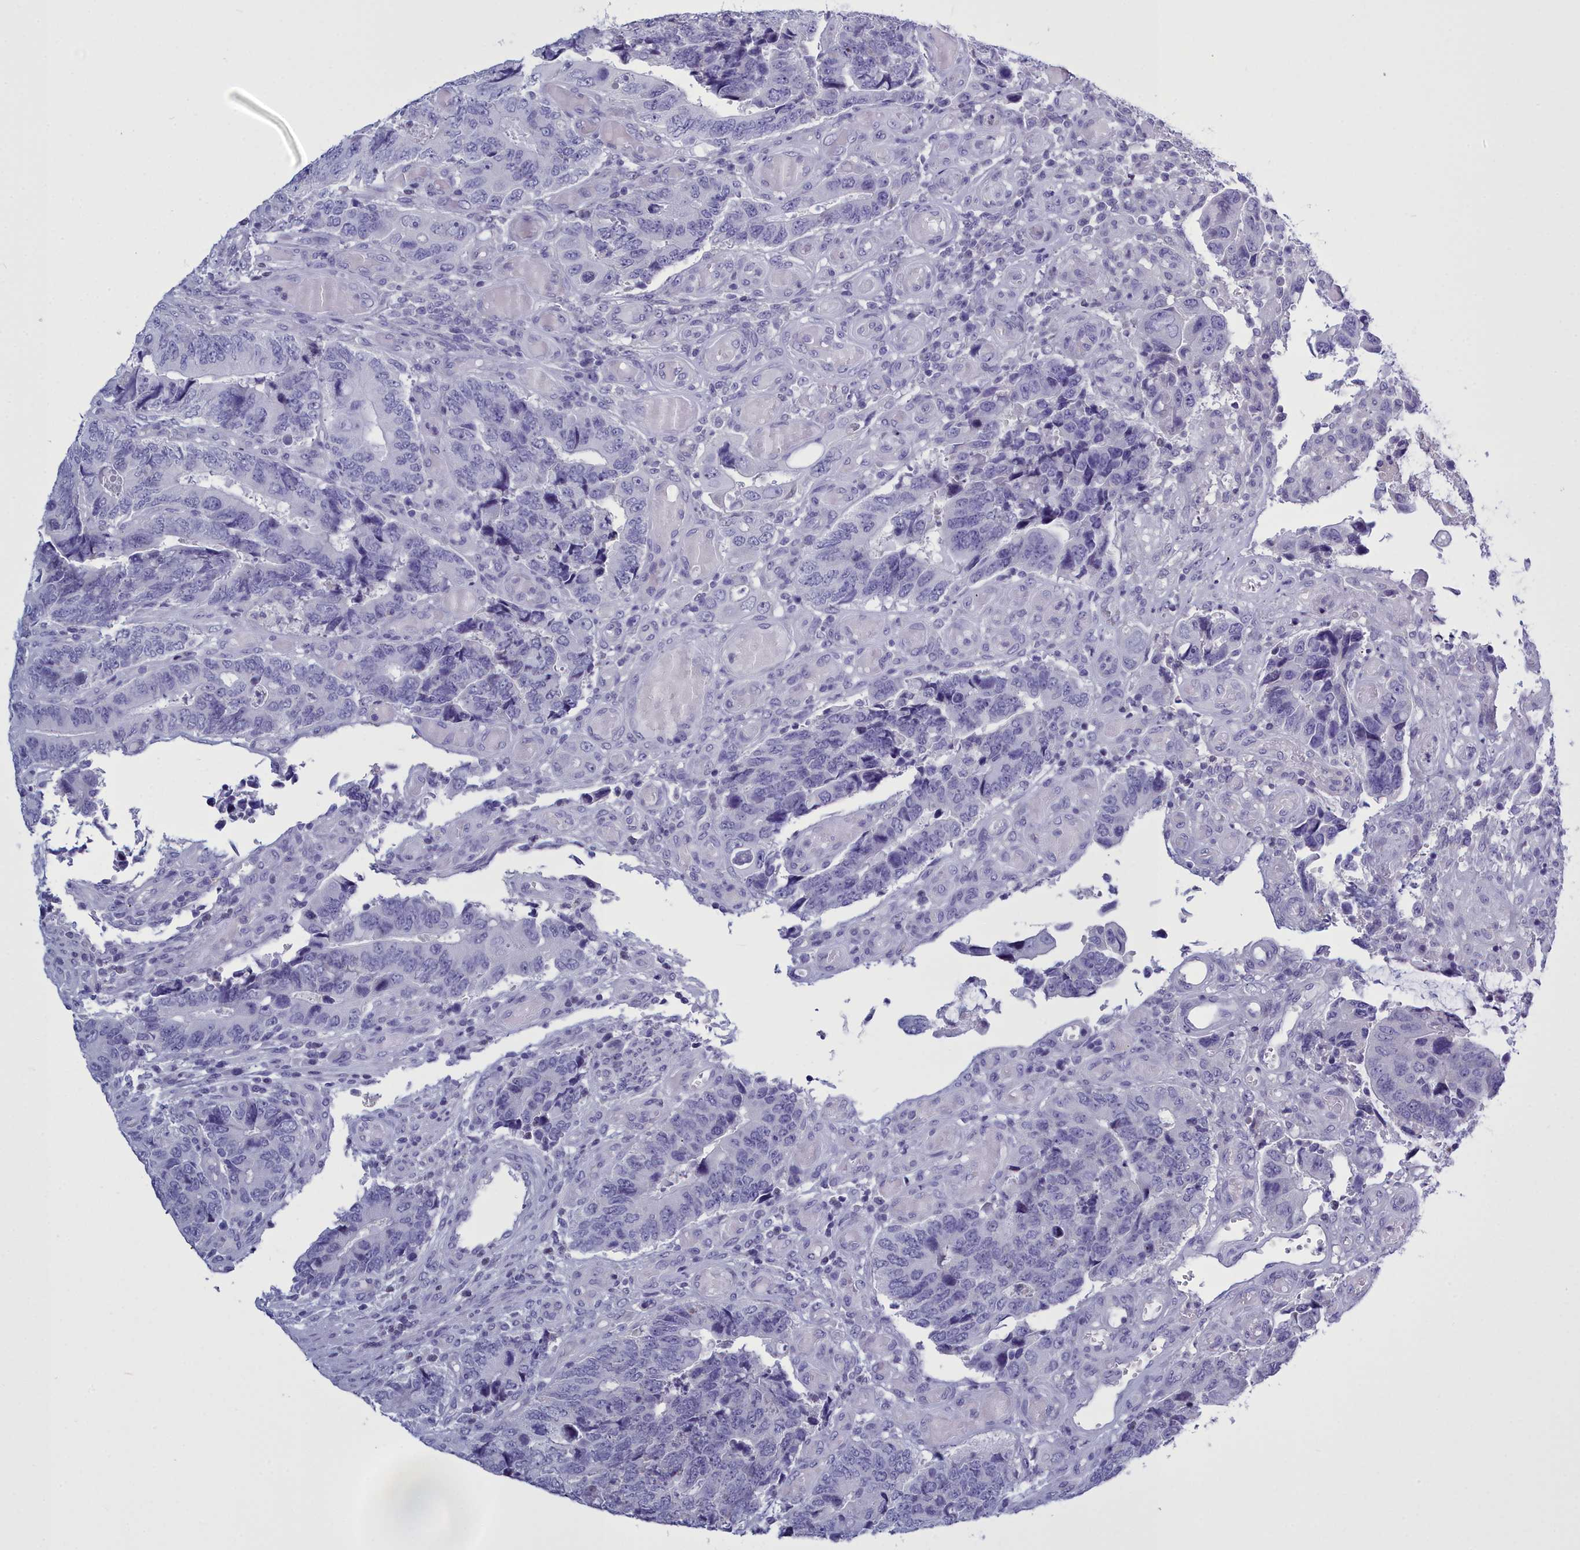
{"staining": {"intensity": "negative", "quantity": "none", "location": "none"}, "tissue": "colorectal cancer", "cell_type": "Tumor cells", "image_type": "cancer", "snomed": [{"axis": "morphology", "description": "Adenocarcinoma, NOS"}, {"axis": "topography", "description": "Colon"}], "caption": "DAB immunohistochemical staining of adenocarcinoma (colorectal) exhibits no significant staining in tumor cells. The staining is performed using DAB (3,3'-diaminobenzidine) brown chromogen with nuclei counter-stained in using hematoxylin.", "gene": "MAP6", "patient": {"sex": "male", "age": 87}}